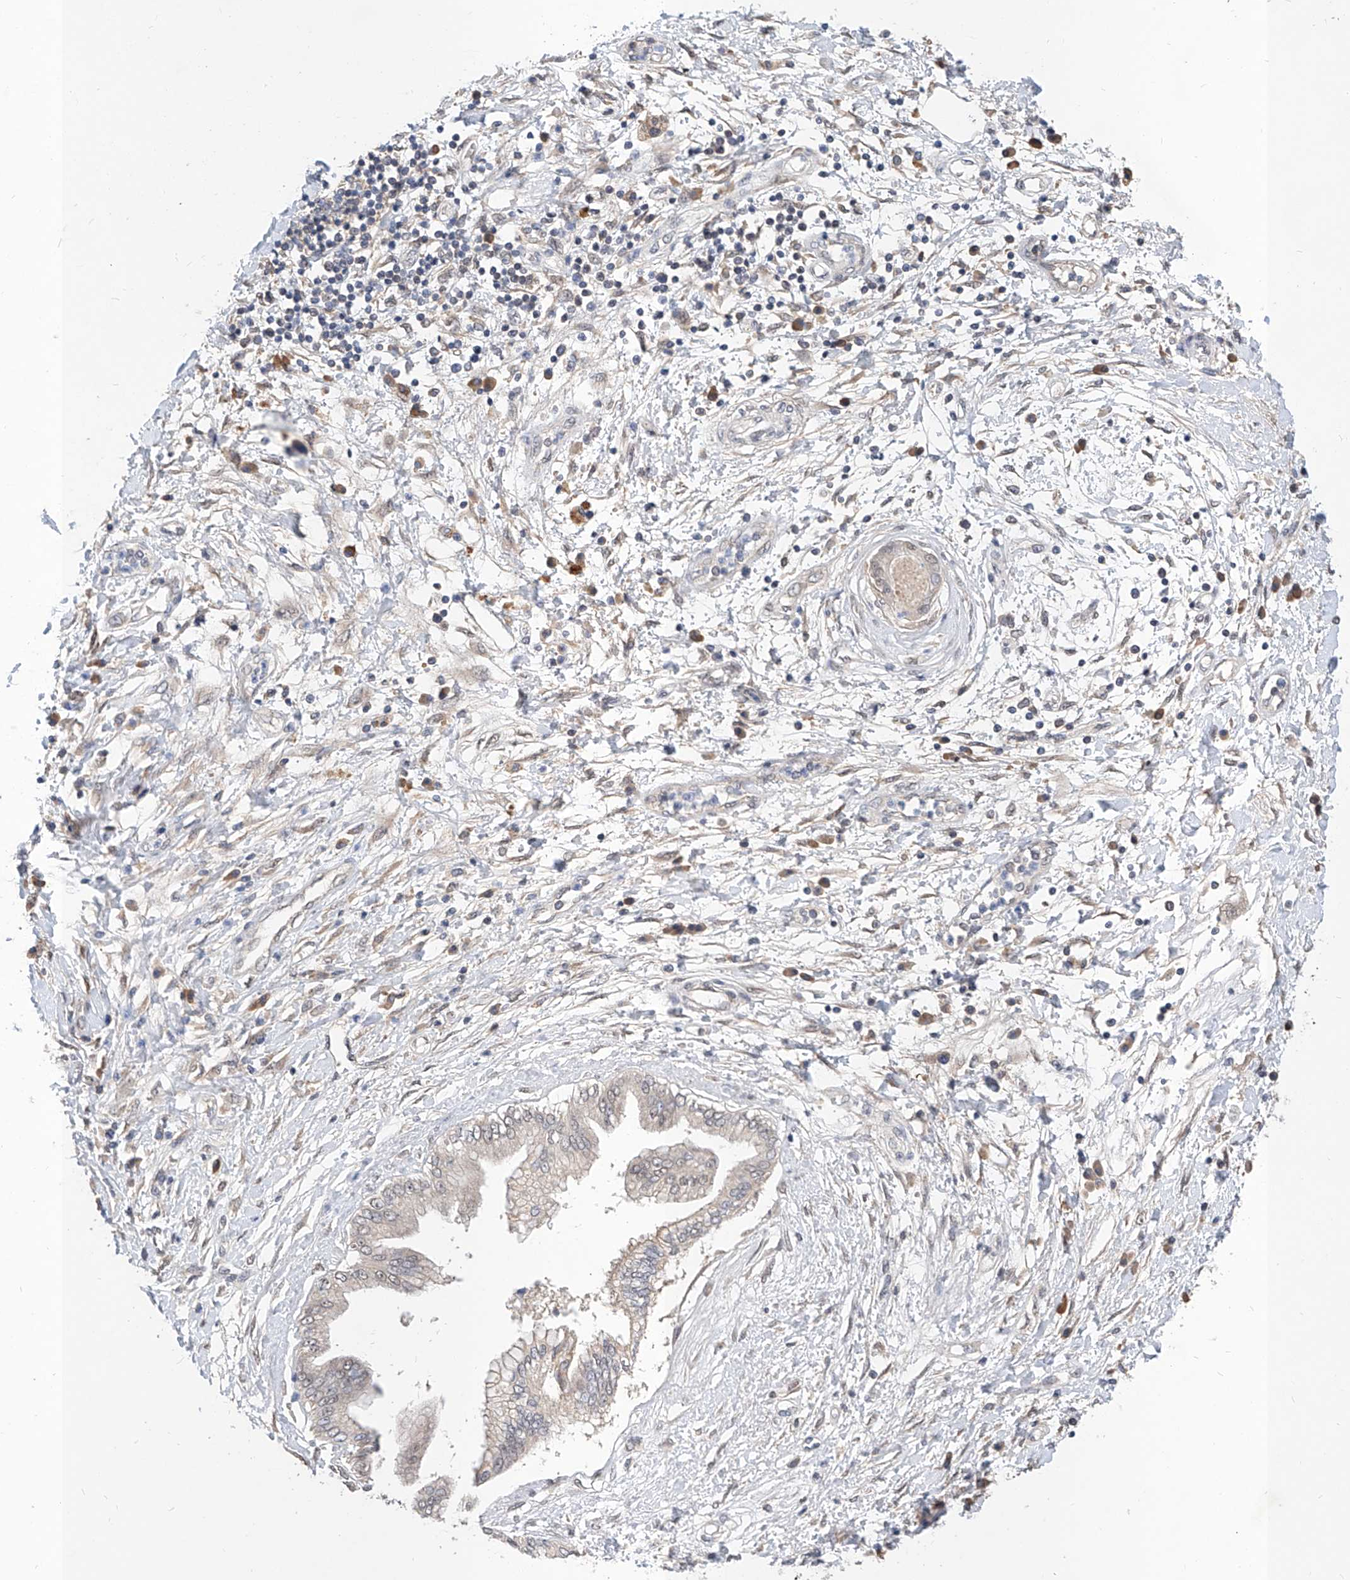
{"staining": {"intensity": "negative", "quantity": "none", "location": "none"}, "tissue": "pancreatic cancer", "cell_type": "Tumor cells", "image_type": "cancer", "snomed": [{"axis": "morphology", "description": "Adenocarcinoma, NOS"}, {"axis": "topography", "description": "Pancreas"}], "caption": "High magnification brightfield microscopy of pancreatic adenocarcinoma stained with DAB (3,3'-diaminobenzidine) (brown) and counterstained with hematoxylin (blue): tumor cells show no significant expression.", "gene": "CARMIL3", "patient": {"sex": "female", "age": 56}}